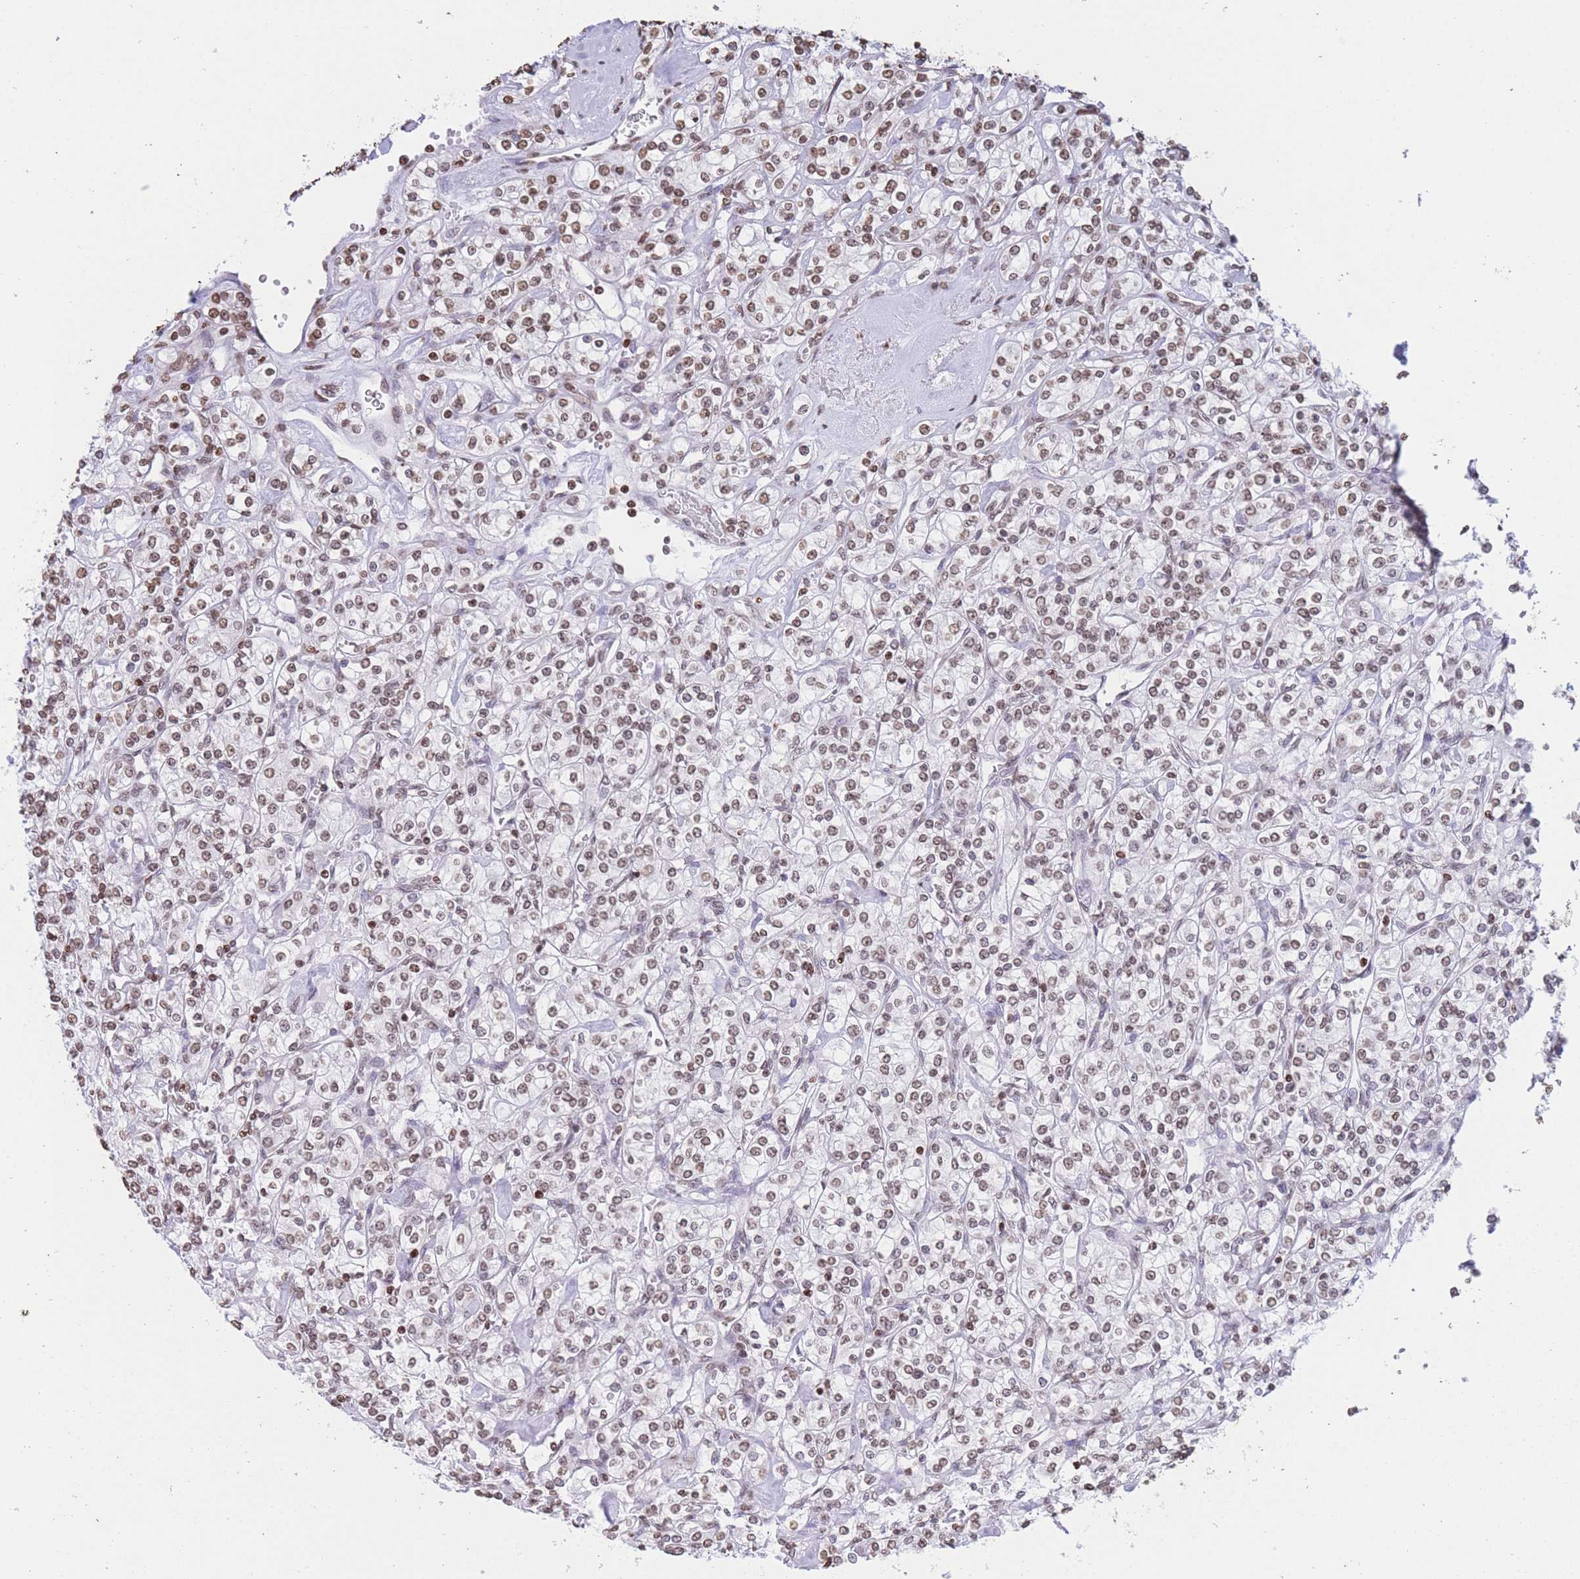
{"staining": {"intensity": "moderate", "quantity": ">75%", "location": "nuclear"}, "tissue": "renal cancer", "cell_type": "Tumor cells", "image_type": "cancer", "snomed": [{"axis": "morphology", "description": "Adenocarcinoma, NOS"}, {"axis": "topography", "description": "Kidney"}], "caption": "A high-resolution micrograph shows immunohistochemistry (IHC) staining of renal adenocarcinoma, which shows moderate nuclear positivity in approximately >75% of tumor cells. Nuclei are stained in blue.", "gene": "H2BC11", "patient": {"sex": "male", "age": 77}}